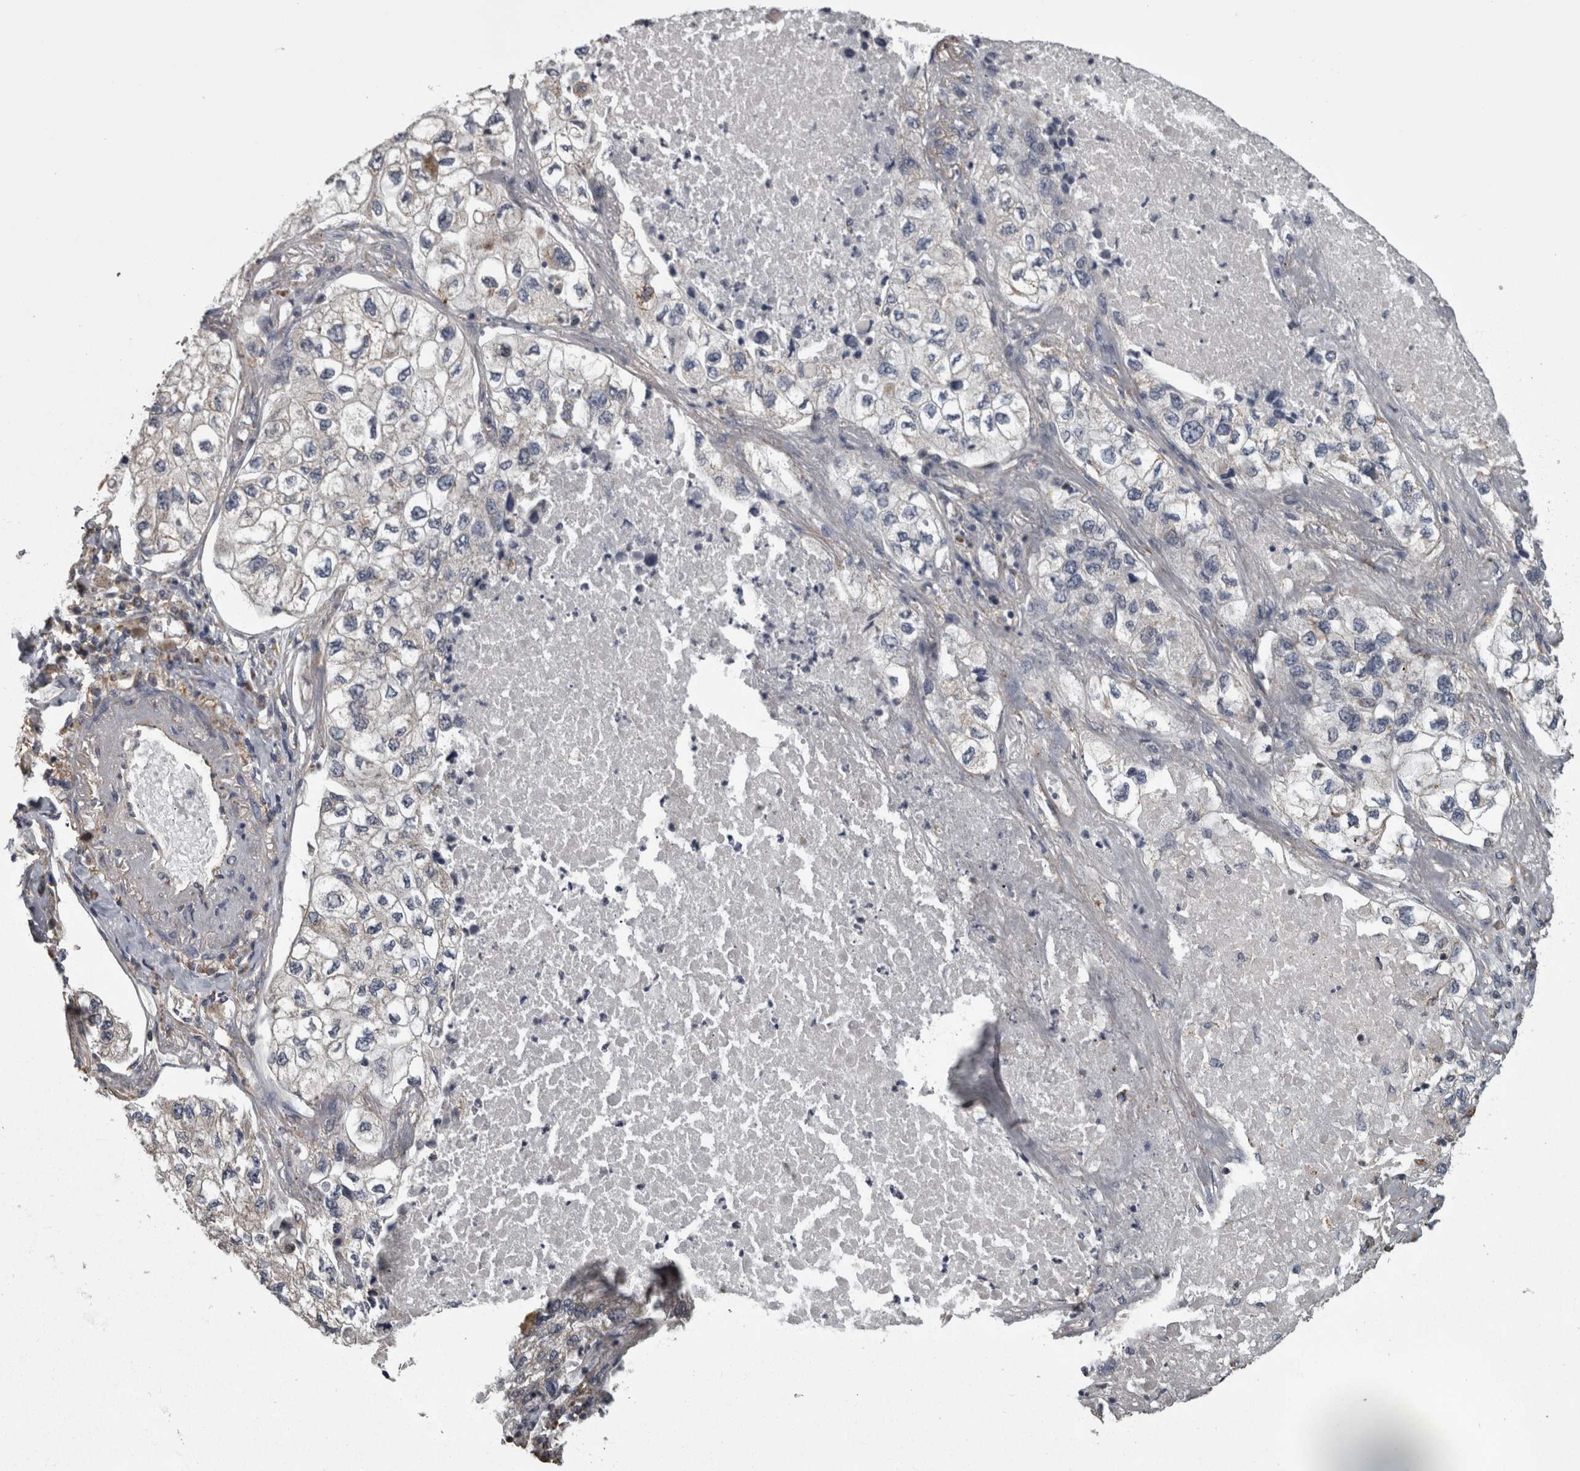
{"staining": {"intensity": "negative", "quantity": "none", "location": "none"}, "tissue": "lung cancer", "cell_type": "Tumor cells", "image_type": "cancer", "snomed": [{"axis": "morphology", "description": "Adenocarcinoma, NOS"}, {"axis": "topography", "description": "Lung"}], "caption": "High magnification brightfield microscopy of lung adenocarcinoma stained with DAB (3,3'-diaminobenzidine) (brown) and counterstained with hematoxylin (blue): tumor cells show no significant staining.", "gene": "FRK", "patient": {"sex": "male", "age": 63}}